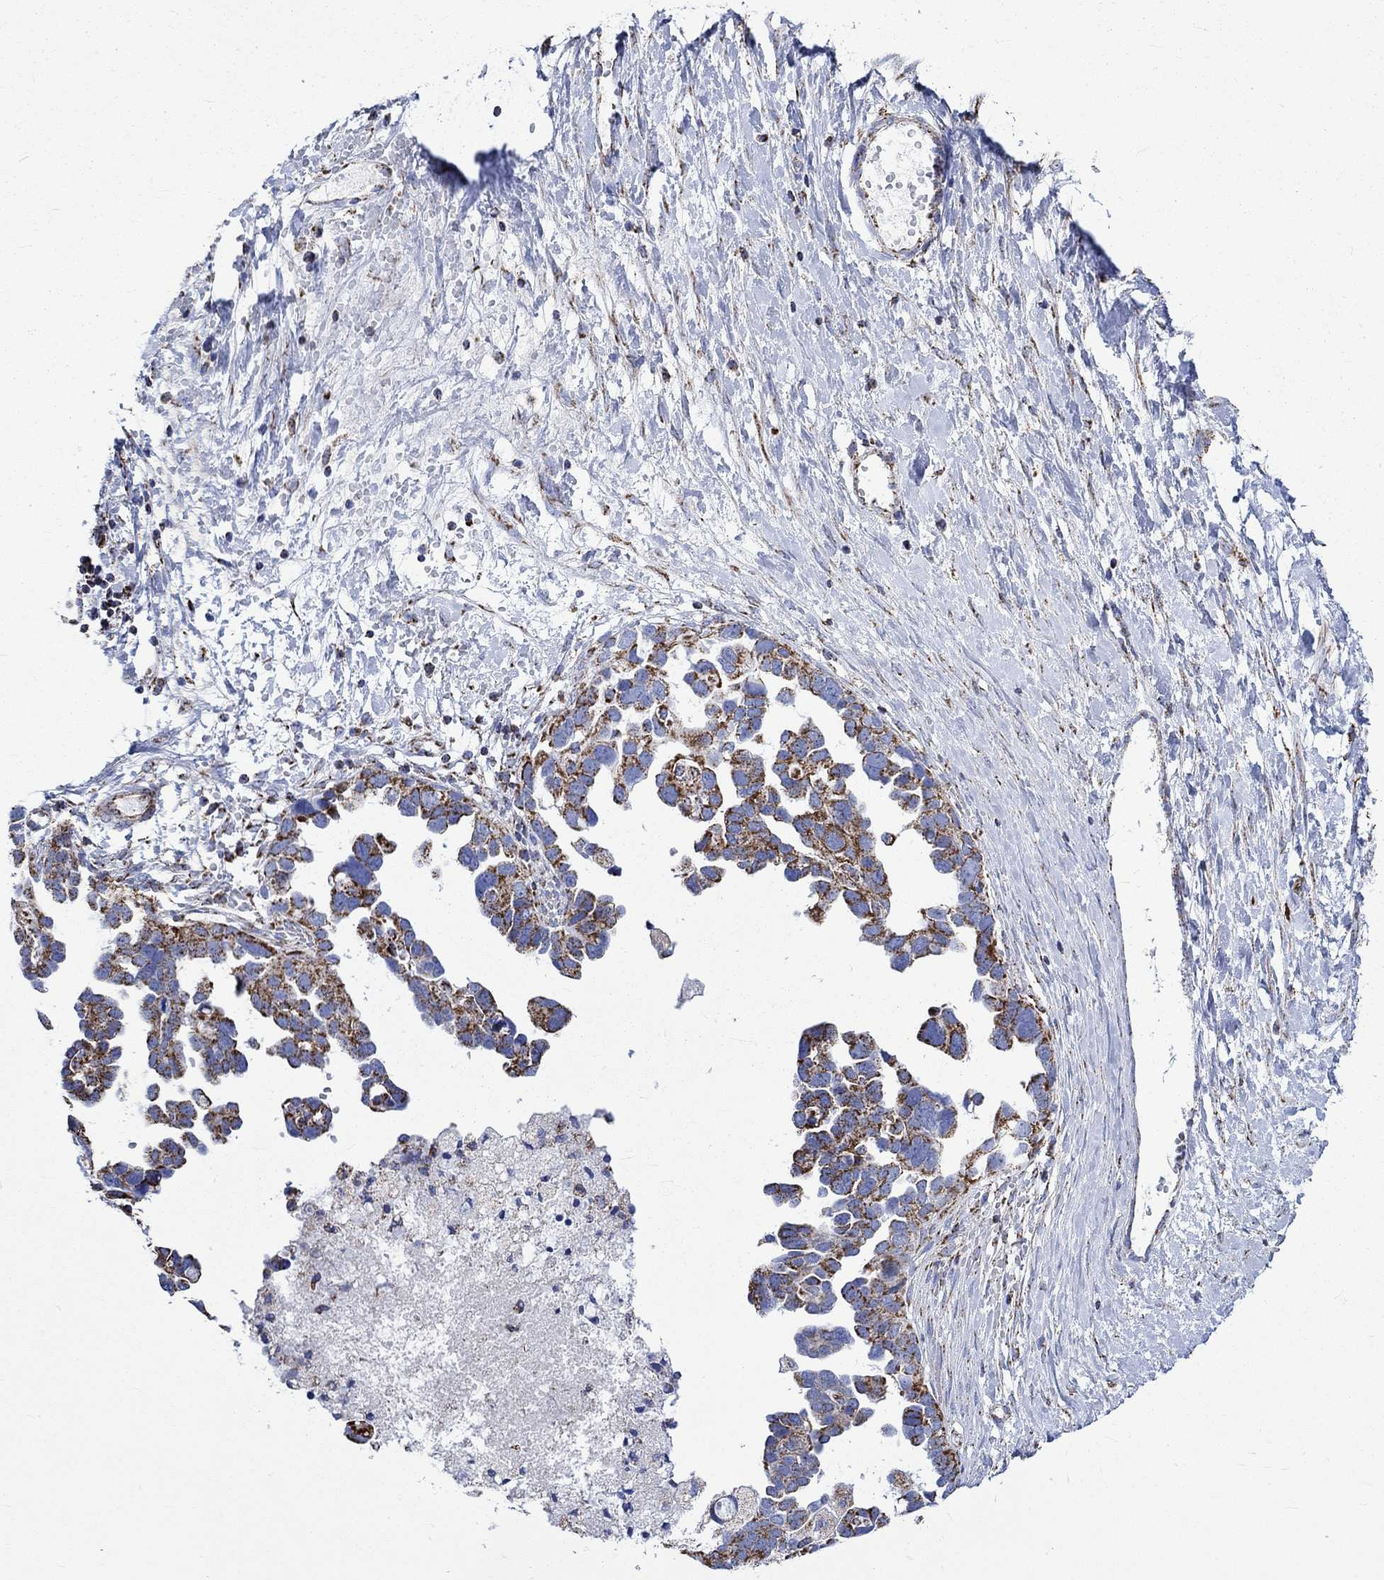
{"staining": {"intensity": "strong", "quantity": ">75%", "location": "cytoplasmic/membranous"}, "tissue": "ovarian cancer", "cell_type": "Tumor cells", "image_type": "cancer", "snomed": [{"axis": "morphology", "description": "Cystadenocarcinoma, serous, NOS"}, {"axis": "topography", "description": "Ovary"}], "caption": "Serous cystadenocarcinoma (ovarian) tissue shows strong cytoplasmic/membranous positivity in approximately >75% of tumor cells, visualized by immunohistochemistry.", "gene": "RCE1", "patient": {"sex": "female", "age": 54}}